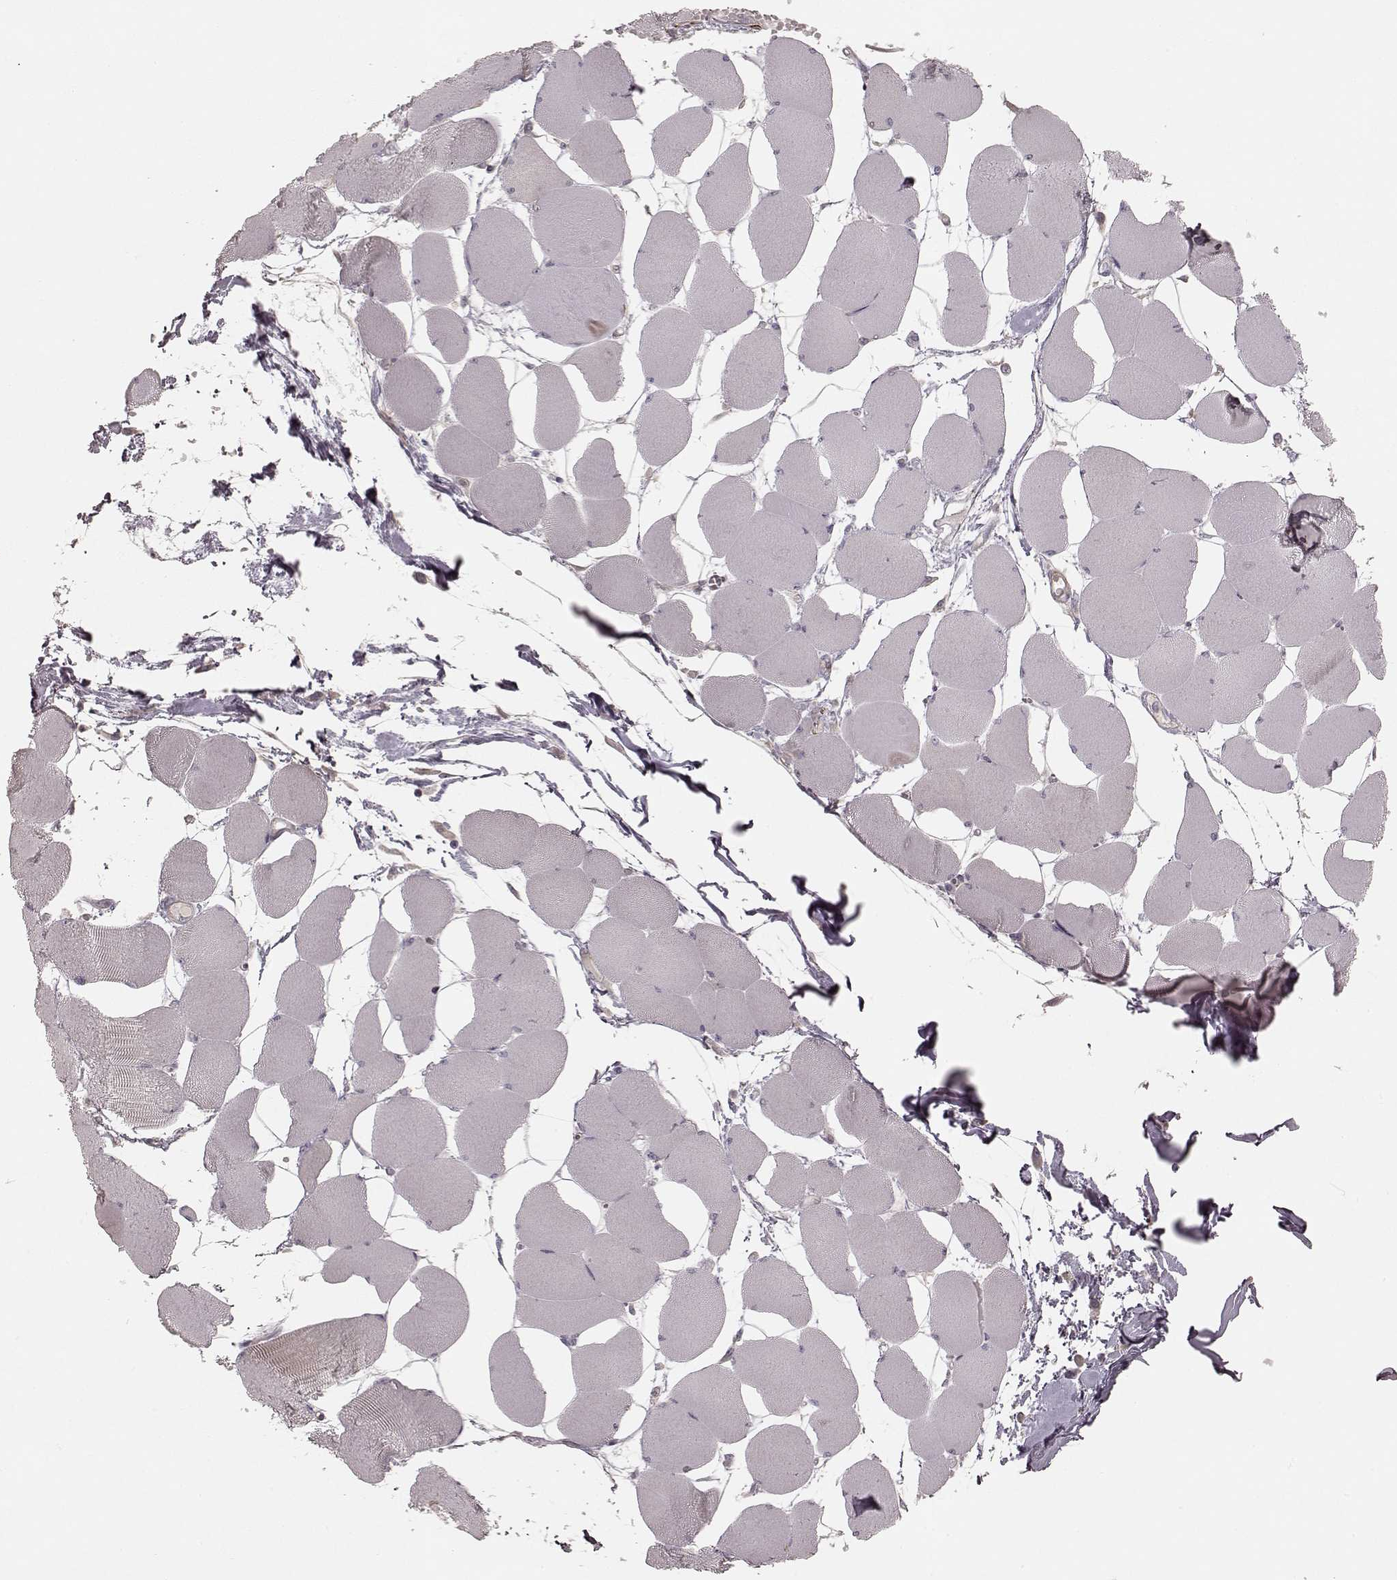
{"staining": {"intensity": "negative", "quantity": "none", "location": "none"}, "tissue": "skeletal muscle", "cell_type": "Myocytes", "image_type": "normal", "snomed": [{"axis": "morphology", "description": "Normal tissue, NOS"}, {"axis": "topography", "description": "Skeletal muscle"}], "caption": "IHC image of normal skeletal muscle: human skeletal muscle stained with DAB shows no significant protein expression in myocytes.", "gene": "KCNJ9", "patient": {"sex": "female", "age": 75}}